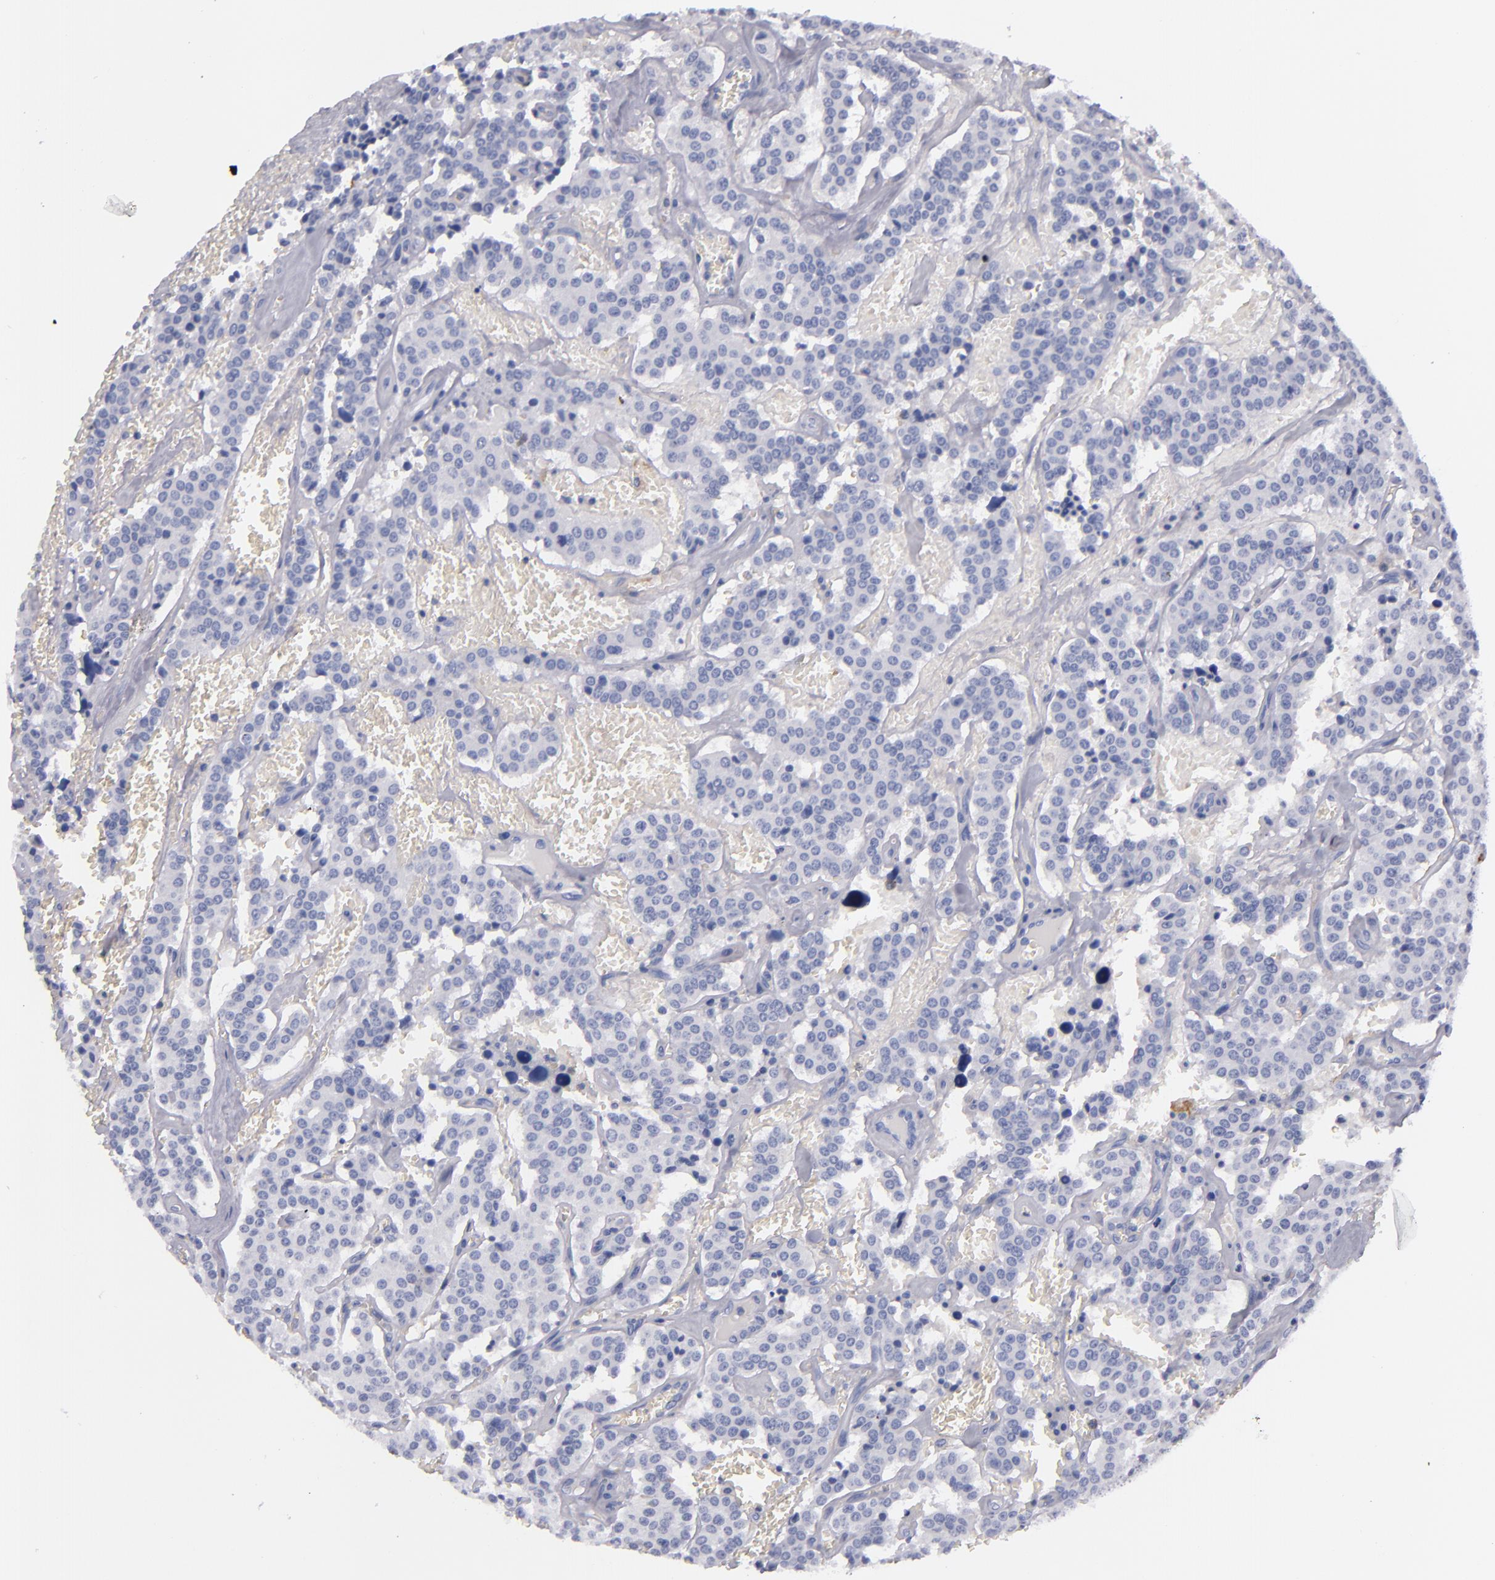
{"staining": {"intensity": "negative", "quantity": "none", "location": "none"}, "tissue": "carcinoid", "cell_type": "Tumor cells", "image_type": "cancer", "snomed": [{"axis": "morphology", "description": "Carcinoid, malignant, NOS"}, {"axis": "topography", "description": "Bronchus"}], "caption": "Immunohistochemical staining of human carcinoid (malignant) shows no significant expression in tumor cells.", "gene": "CD38", "patient": {"sex": "male", "age": 55}}